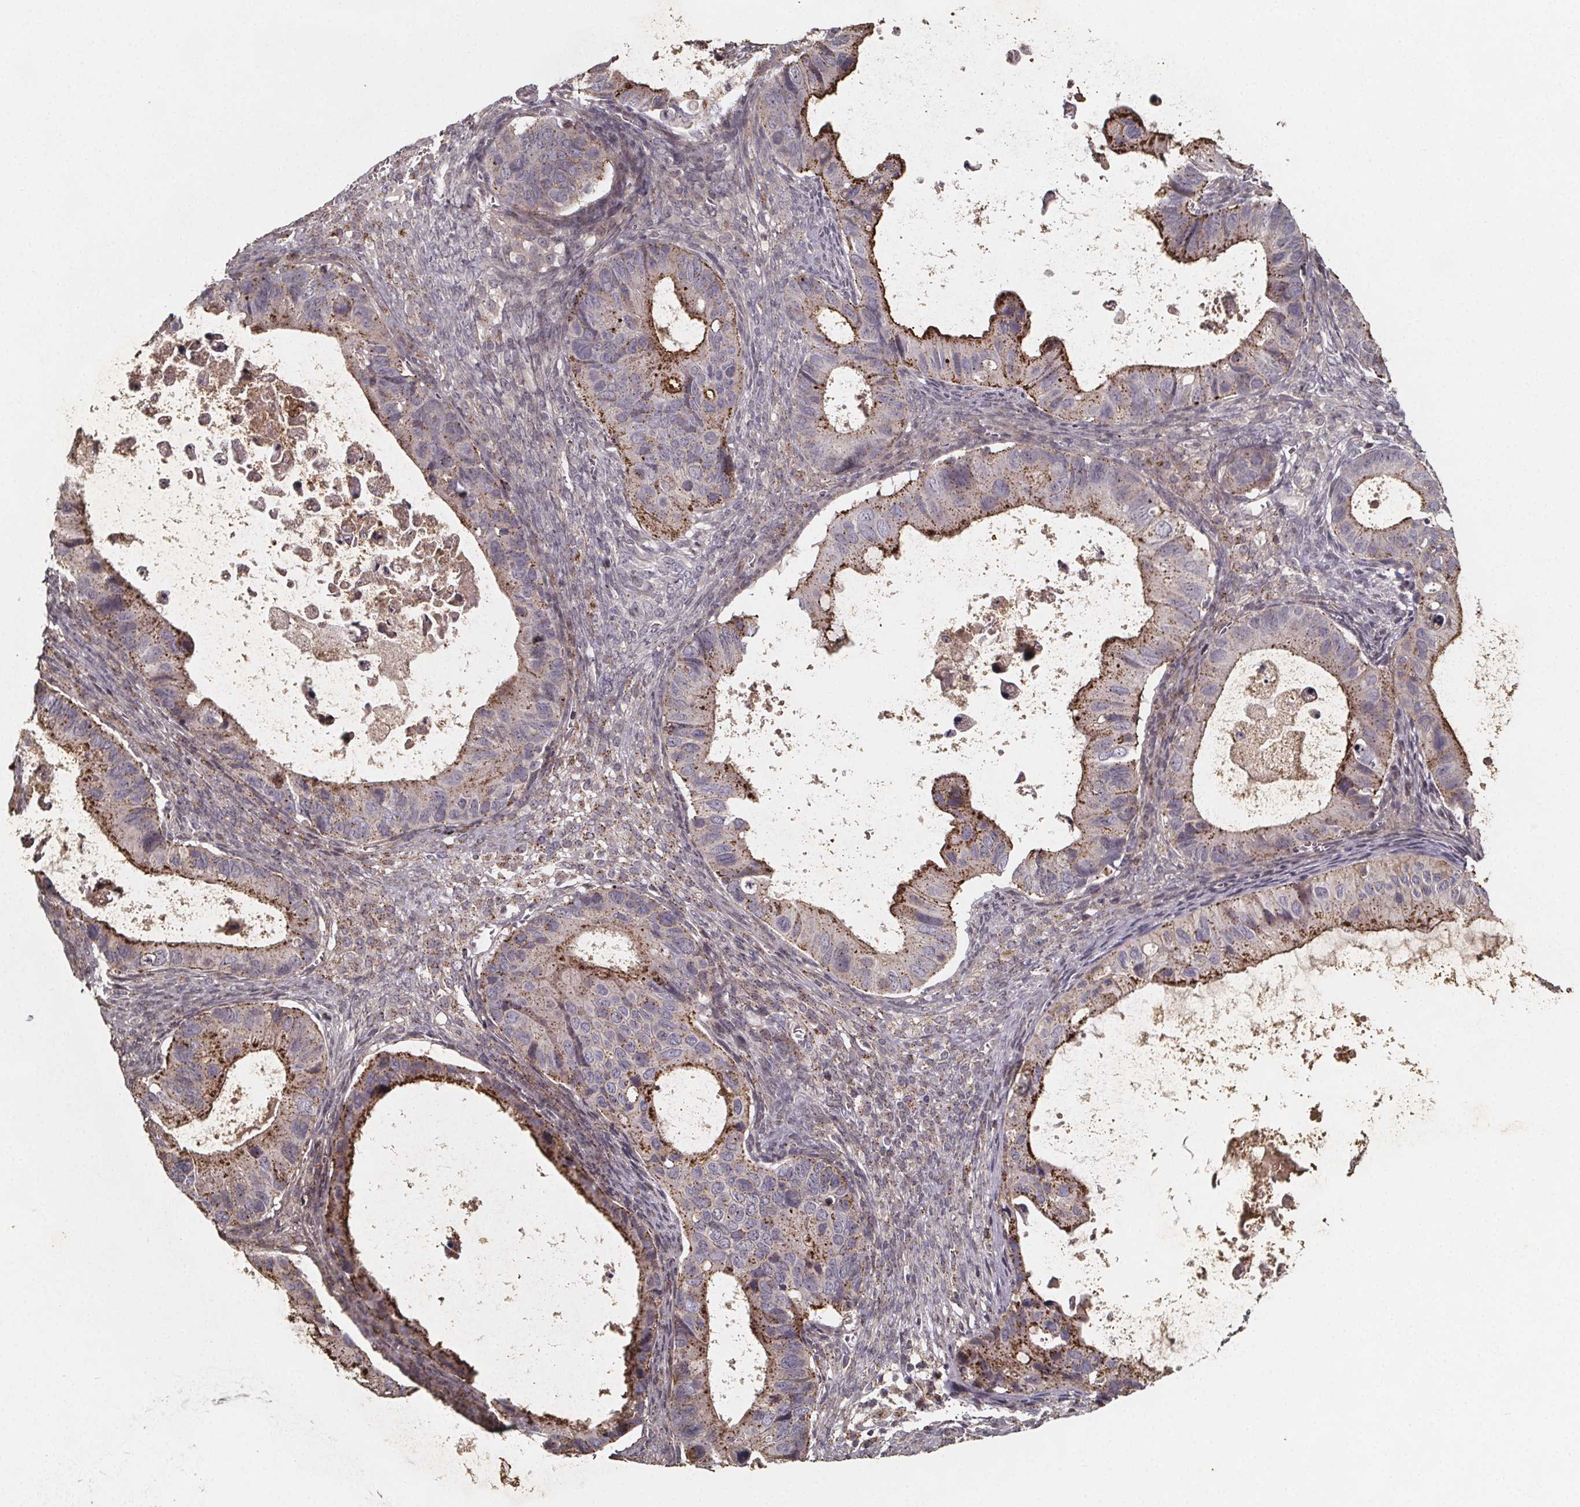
{"staining": {"intensity": "moderate", "quantity": "25%-75%", "location": "cytoplasmic/membranous"}, "tissue": "ovarian cancer", "cell_type": "Tumor cells", "image_type": "cancer", "snomed": [{"axis": "morphology", "description": "Cystadenocarcinoma, mucinous, NOS"}, {"axis": "topography", "description": "Ovary"}], "caption": "Human ovarian cancer stained with a brown dye shows moderate cytoplasmic/membranous positive expression in approximately 25%-75% of tumor cells.", "gene": "ZNF879", "patient": {"sex": "female", "age": 64}}